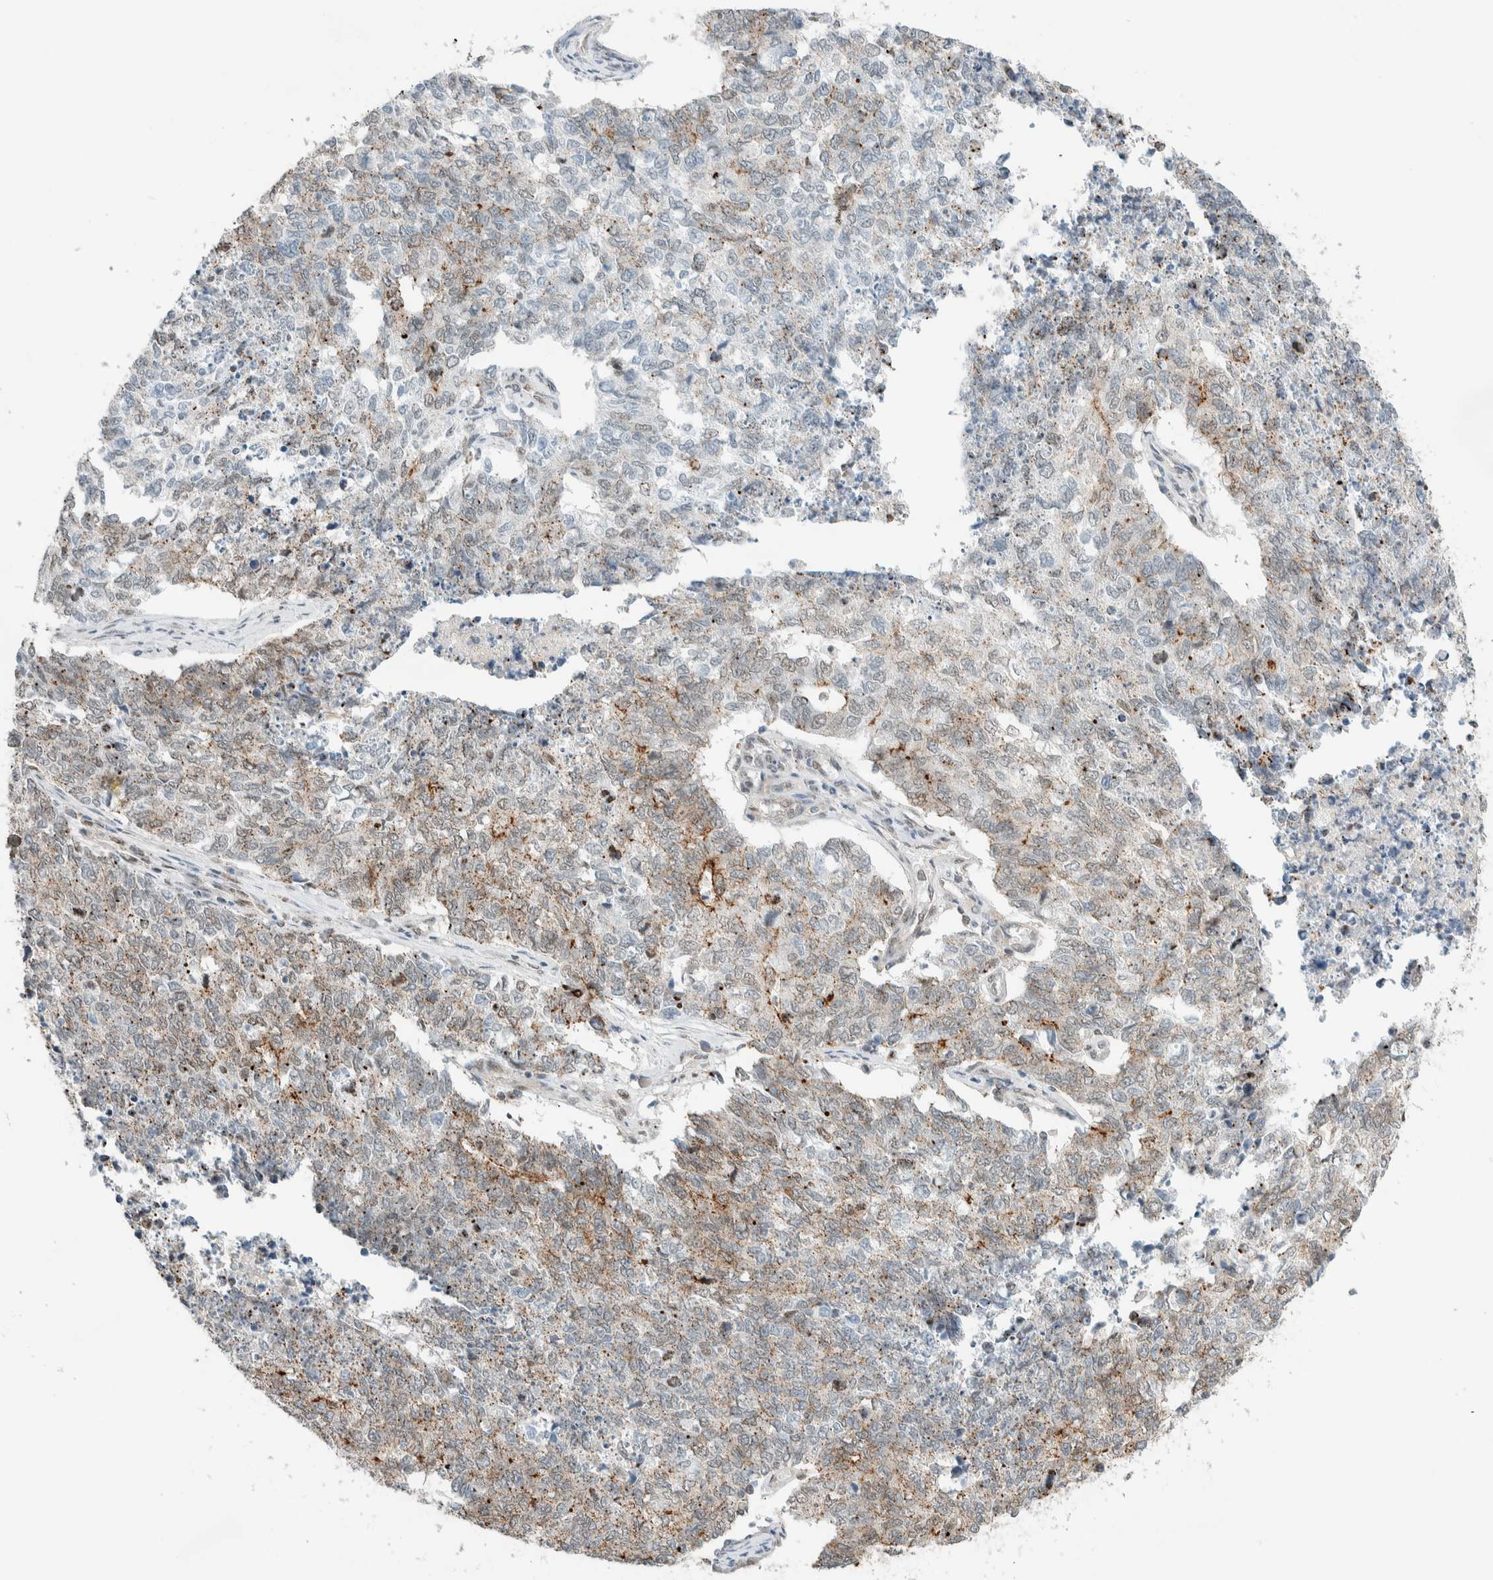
{"staining": {"intensity": "weak", "quantity": ">75%", "location": "cytoplasmic/membranous"}, "tissue": "cervical cancer", "cell_type": "Tumor cells", "image_type": "cancer", "snomed": [{"axis": "morphology", "description": "Squamous cell carcinoma, NOS"}, {"axis": "topography", "description": "Cervix"}], "caption": "Cervical cancer stained for a protein reveals weak cytoplasmic/membranous positivity in tumor cells.", "gene": "TFE3", "patient": {"sex": "female", "age": 63}}